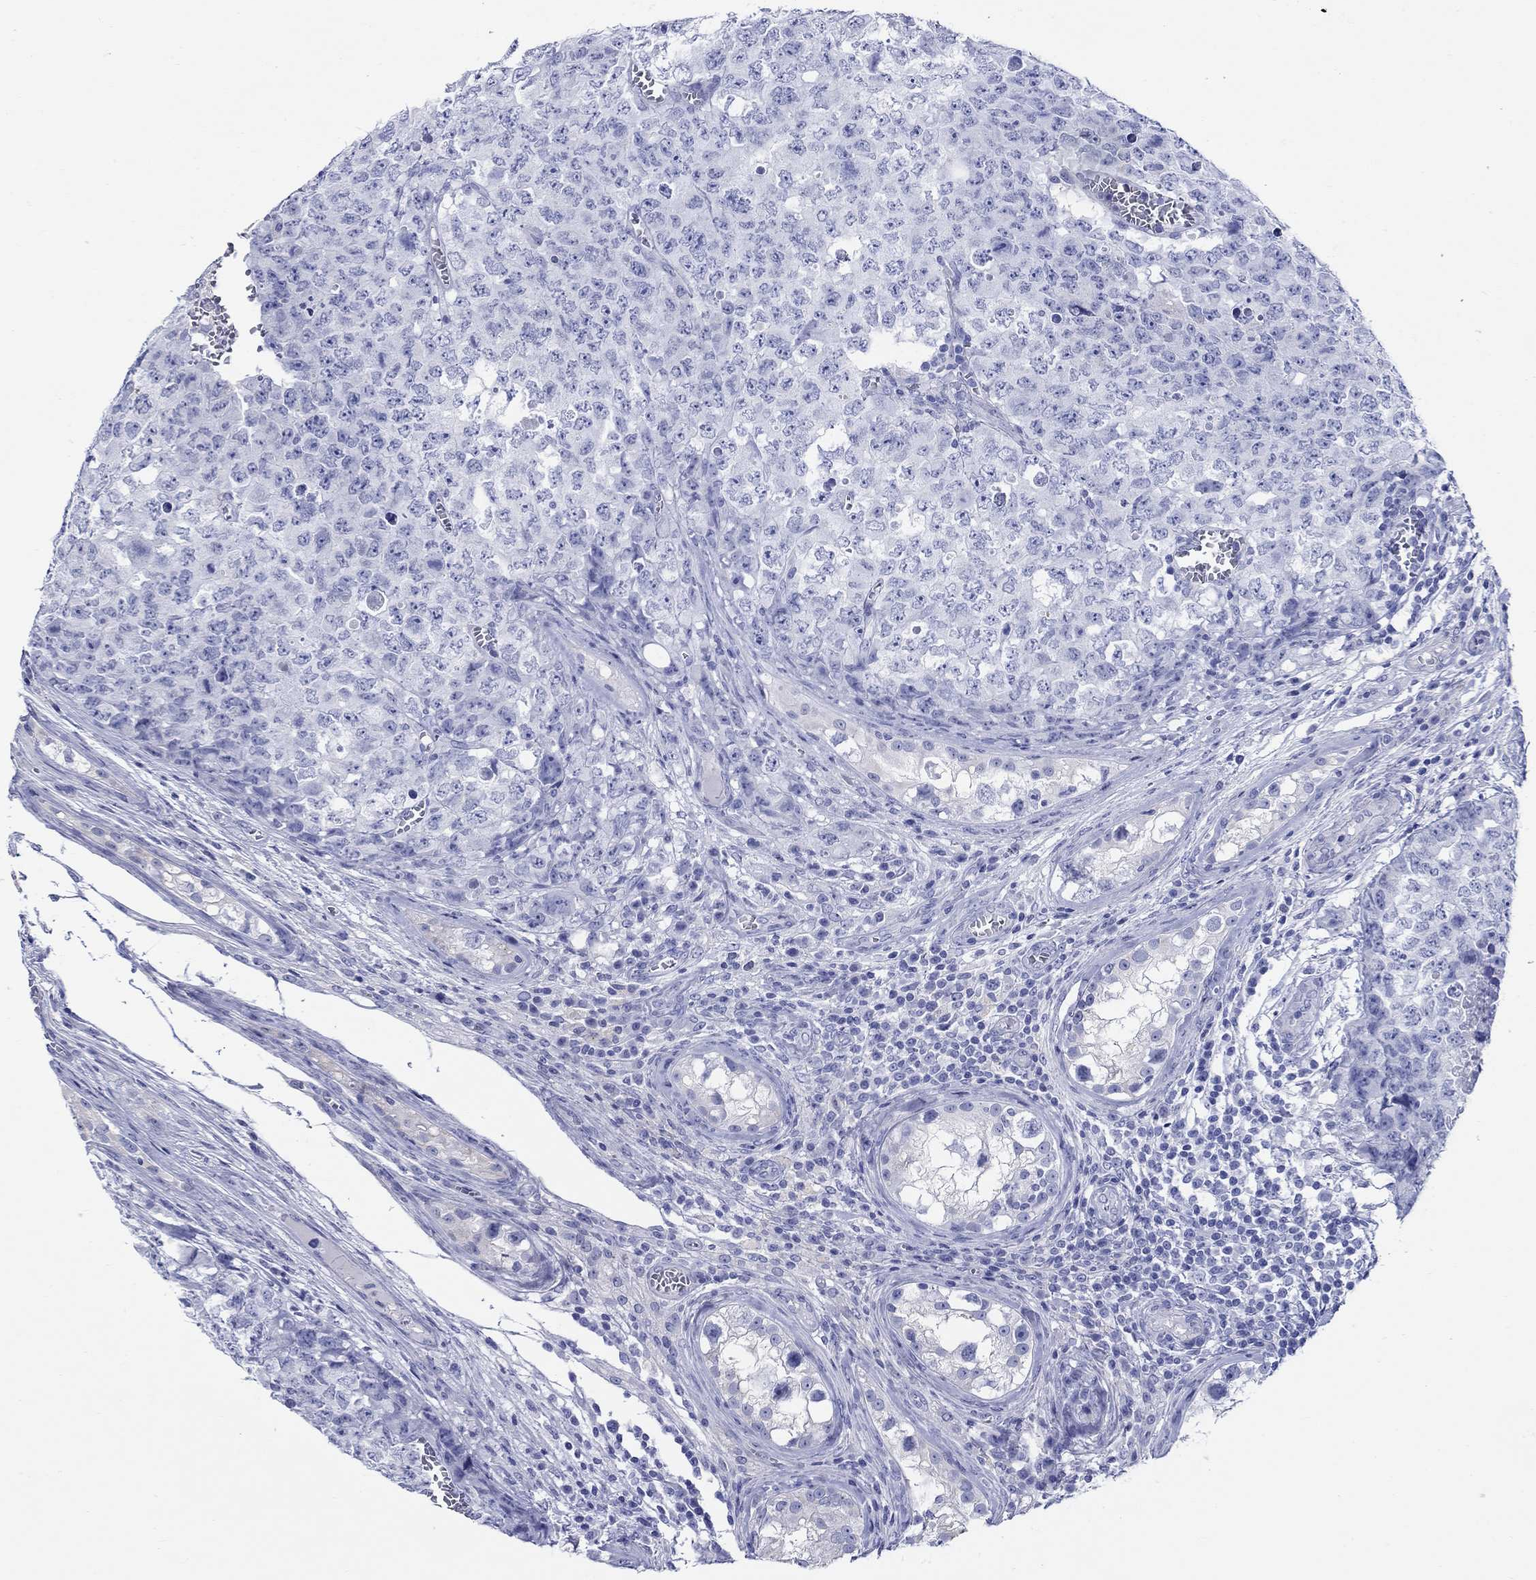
{"staining": {"intensity": "negative", "quantity": "none", "location": "none"}, "tissue": "testis cancer", "cell_type": "Tumor cells", "image_type": "cancer", "snomed": [{"axis": "morphology", "description": "Carcinoma, Embryonal, NOS"}, {"axis": "topography", "description": "Testis"}], "caption": "Image shows no protein expression in tumor cells of embryonal carcinoma (testis) tissue.", "gene": "CRYGS", "patient": {"sex": "male", "age": 23}}